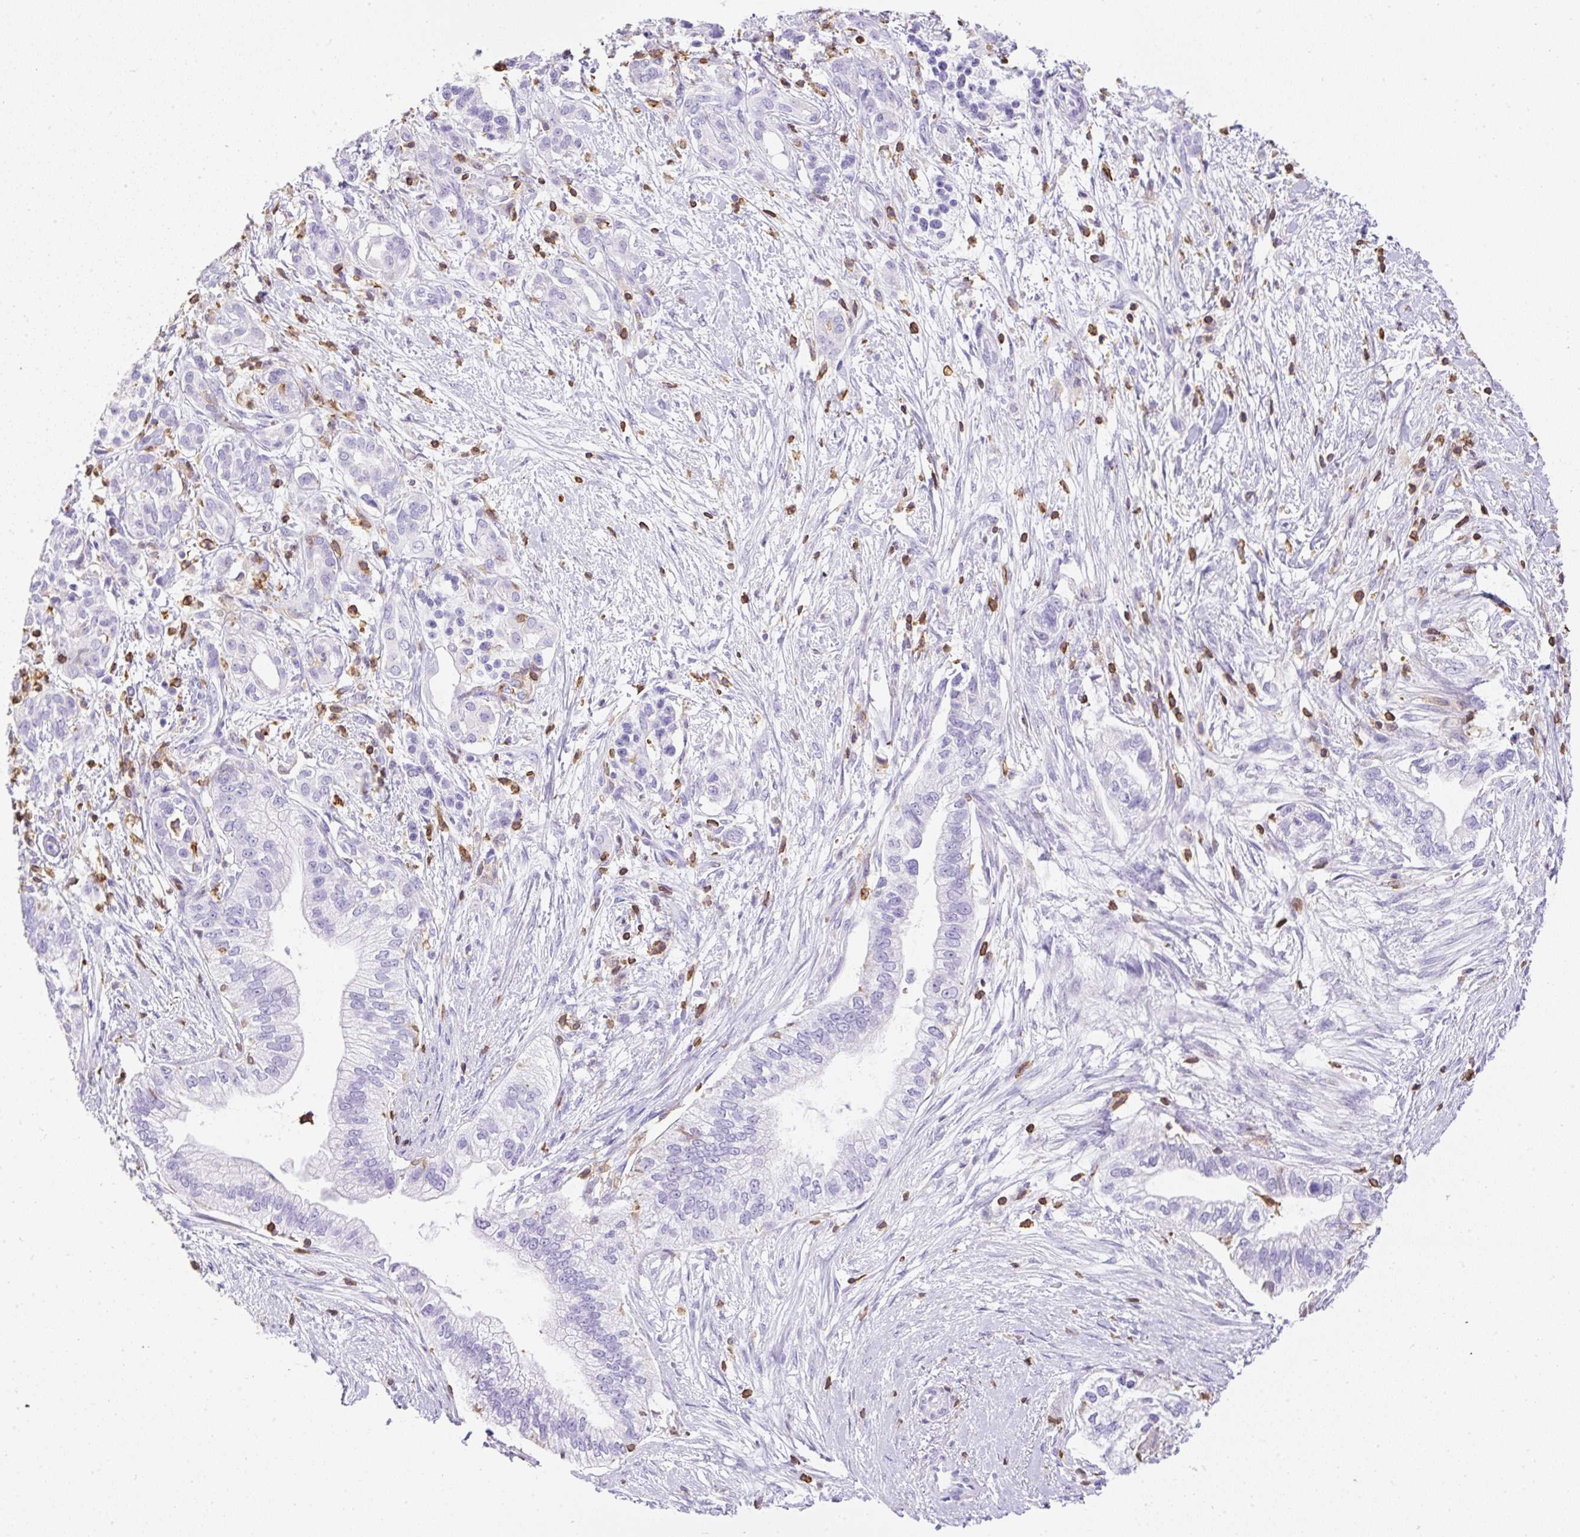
{"staining": {"intensity": "negative", "quantity": "none", "location": "none"}, "tissue": "pancreatic cancer", "cell_type": "Tumor cells", "image_type": "cancer", "snomed": [{"axis": "morphology", "description": "Adenocarcinoma, NOS"}, {"axis": "topography", "description": "Pancreas"}], "caption": "The histopathology image exhibits no significant positivity in tumor cells of pancreatic cancer (adenocarcinoma).", "gene": "FAM228B", "patient": {"sex": "male", "age": 70}}